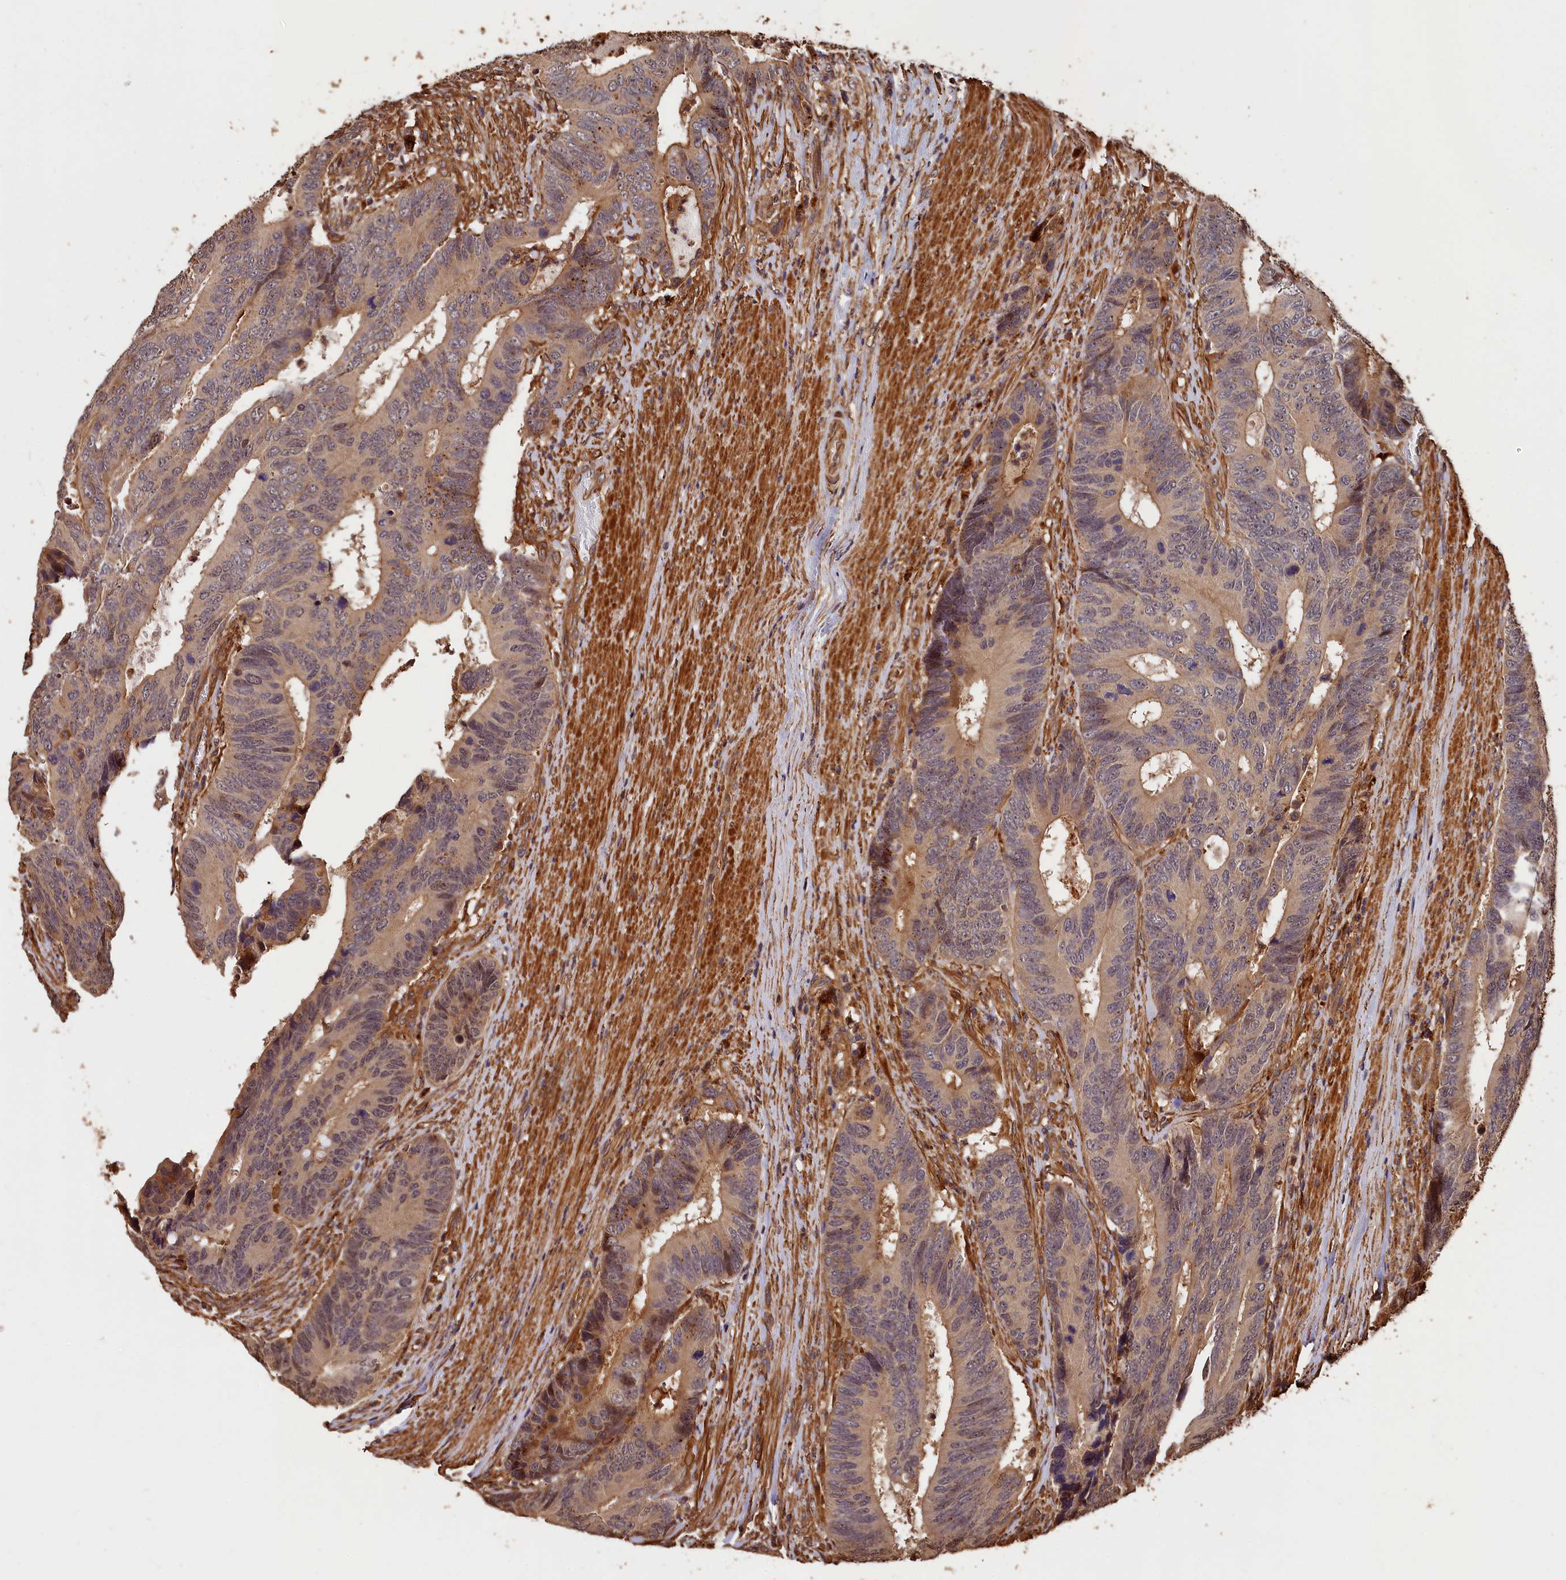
{"staining": {"intensity": "moderate", "quantity": "<25%", "location": "cytoplasmic/membranous,nuclear"}, "tissue": "colorectal cancer", "cell_type": "Tumor cells", "image_type": "cancer", "snomed": [{"axis": "morphology", "description": "Adenocarcinoma, NOS"}, {"axis": "topography", "description": "Colon"}], "caption": "Immunohistochemical staining of colorectal cancer (adenocarcinoma) shows low levels of moderate cytoplasmic/membranous and nuclear expression in about <25% of tumor cells.", "gene": "MMP15", "patient": {"sex": "male", "age": 87}}